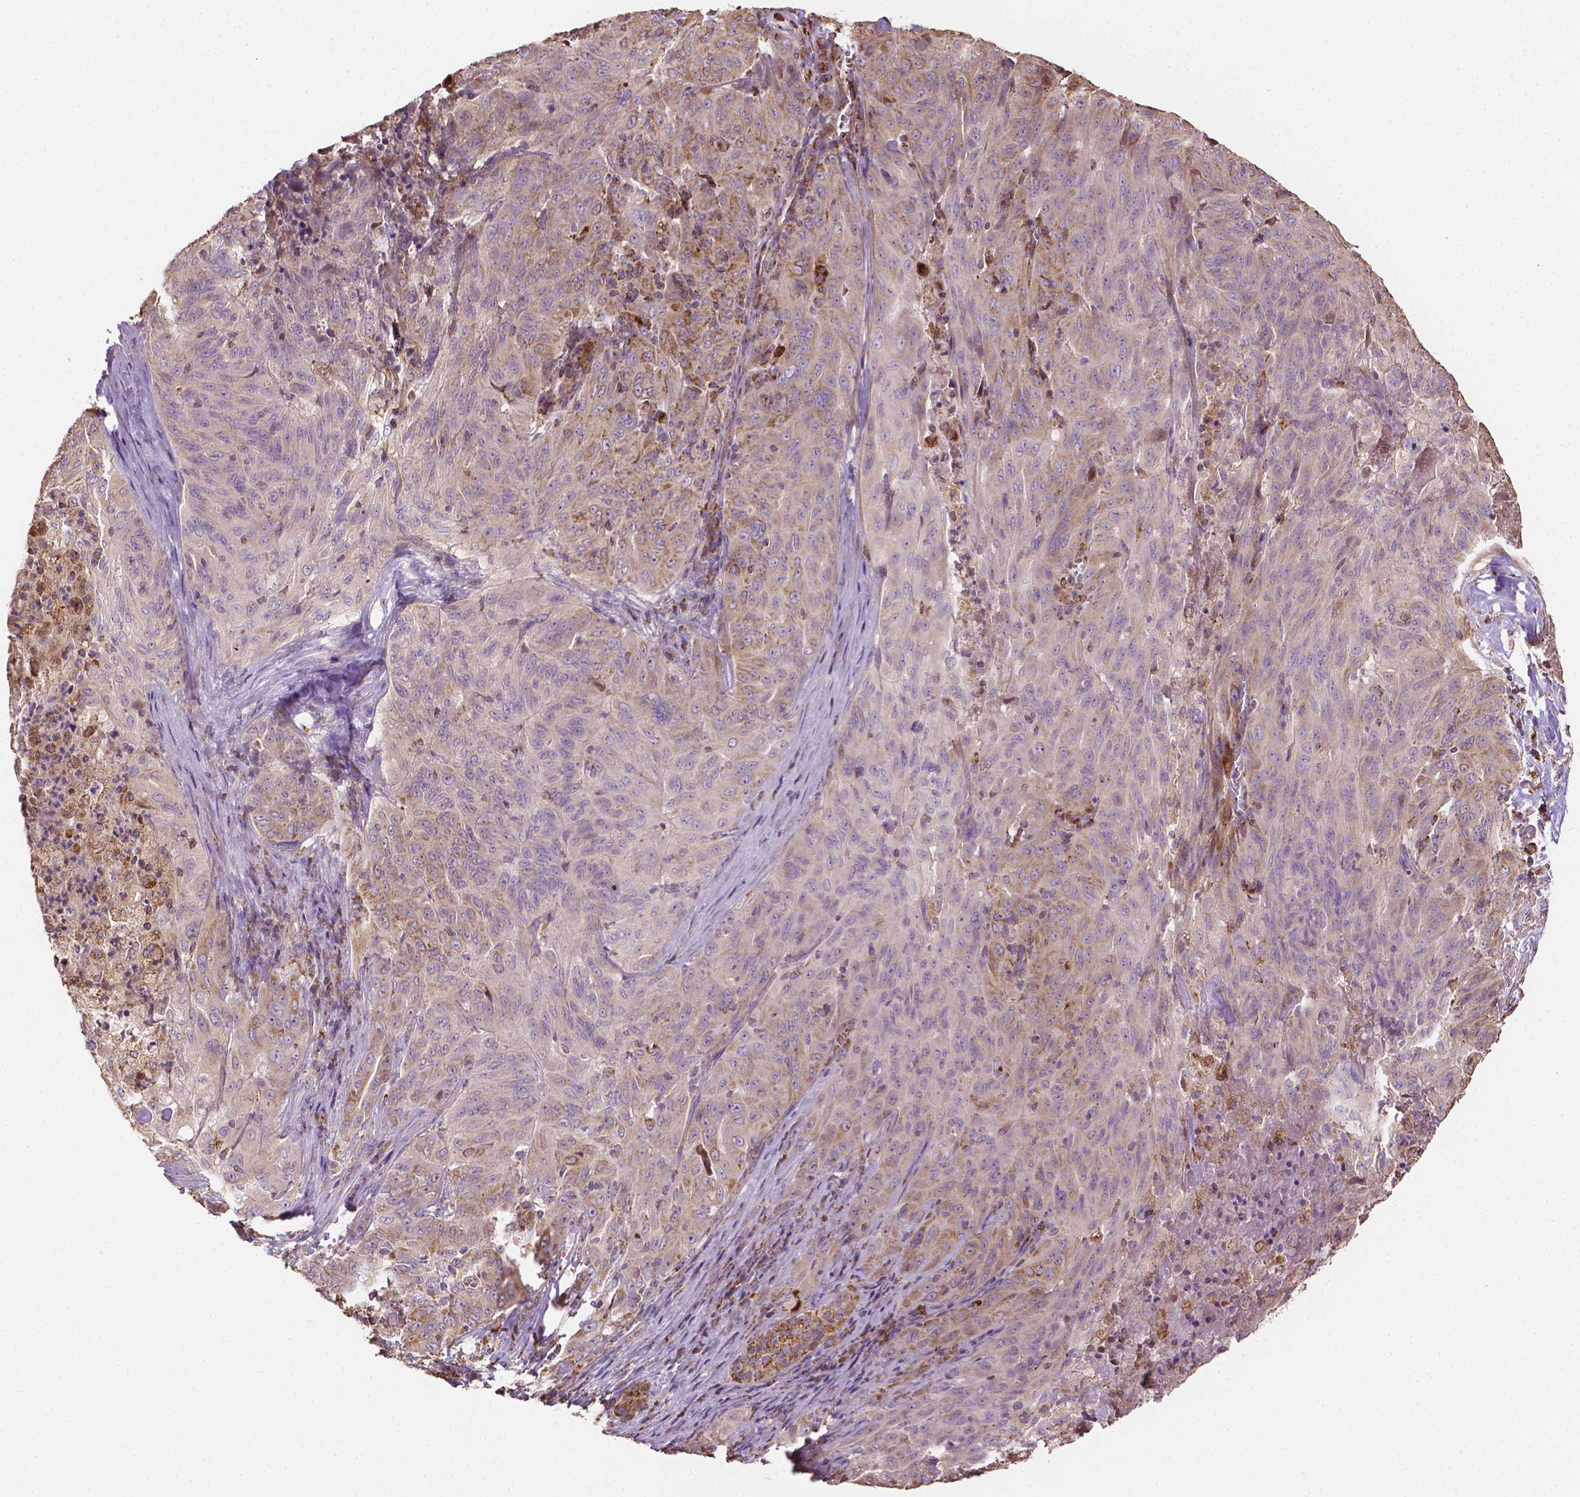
{"staining": {"intensity": "moderate", "quantity": "<25%", "location": "cytoplasmic/membranous"}, "tissue": "pancreatic cancer", "cell_type": "Tumor cells", "image_type": "cancer", "snomed": [{"axis": "morphology", "description": "Adenocarcinoma, NOS"}, {"axis": "topography", "description": "Pancreas"}], "caption": "High-power microscopy captured an immunohistochemistry (IHC) histopathology image of pancreatic cancer, revealing moderate cytoplasmic/membranous positivity in about <25% of tumor cells.", "gene": "LRR1", "patient": {"sex": "male", "age": 63}}